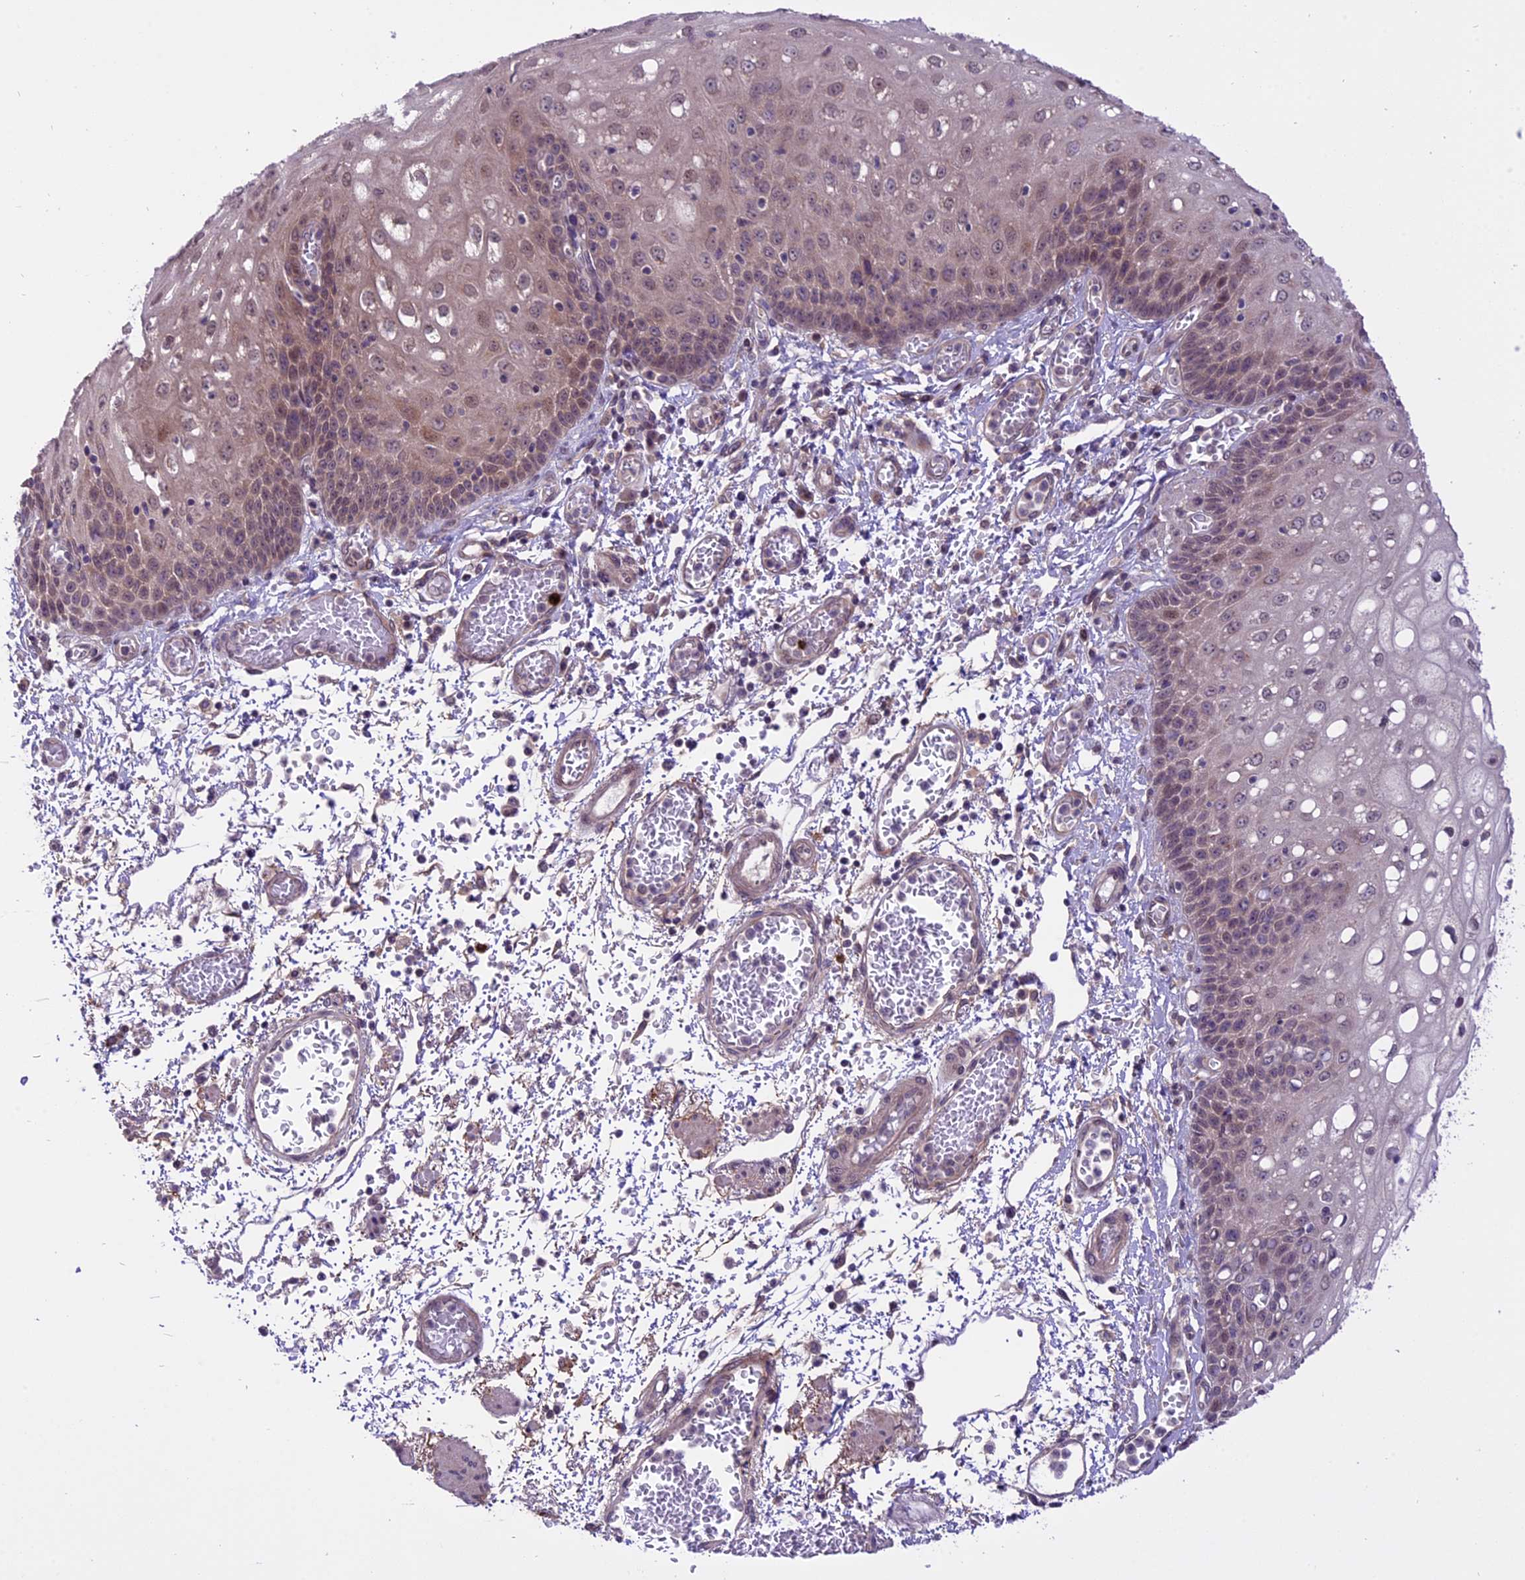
{"staining": {"intensity": "moderate", "quantity": "25%-75%", "location": "nuclear"}, "tissue": "esophagus", "cell_type": "Squamous epithelial cells", "image_type": "normal", "snomed": [{"axis": "morphology", "description": "Normal tissue, NOS"}, {"axis": "topography", "description": "Esophagus"}], "caption": "Immunohistochemistry (IHC) (DAB) staining of normal human esophagus demonstrates moderate nuclear protein expression in about 25%-75% of squamous epithelial cells.", "gene": "SPRED1", "patient": {"sex": "male", "age": 81}}